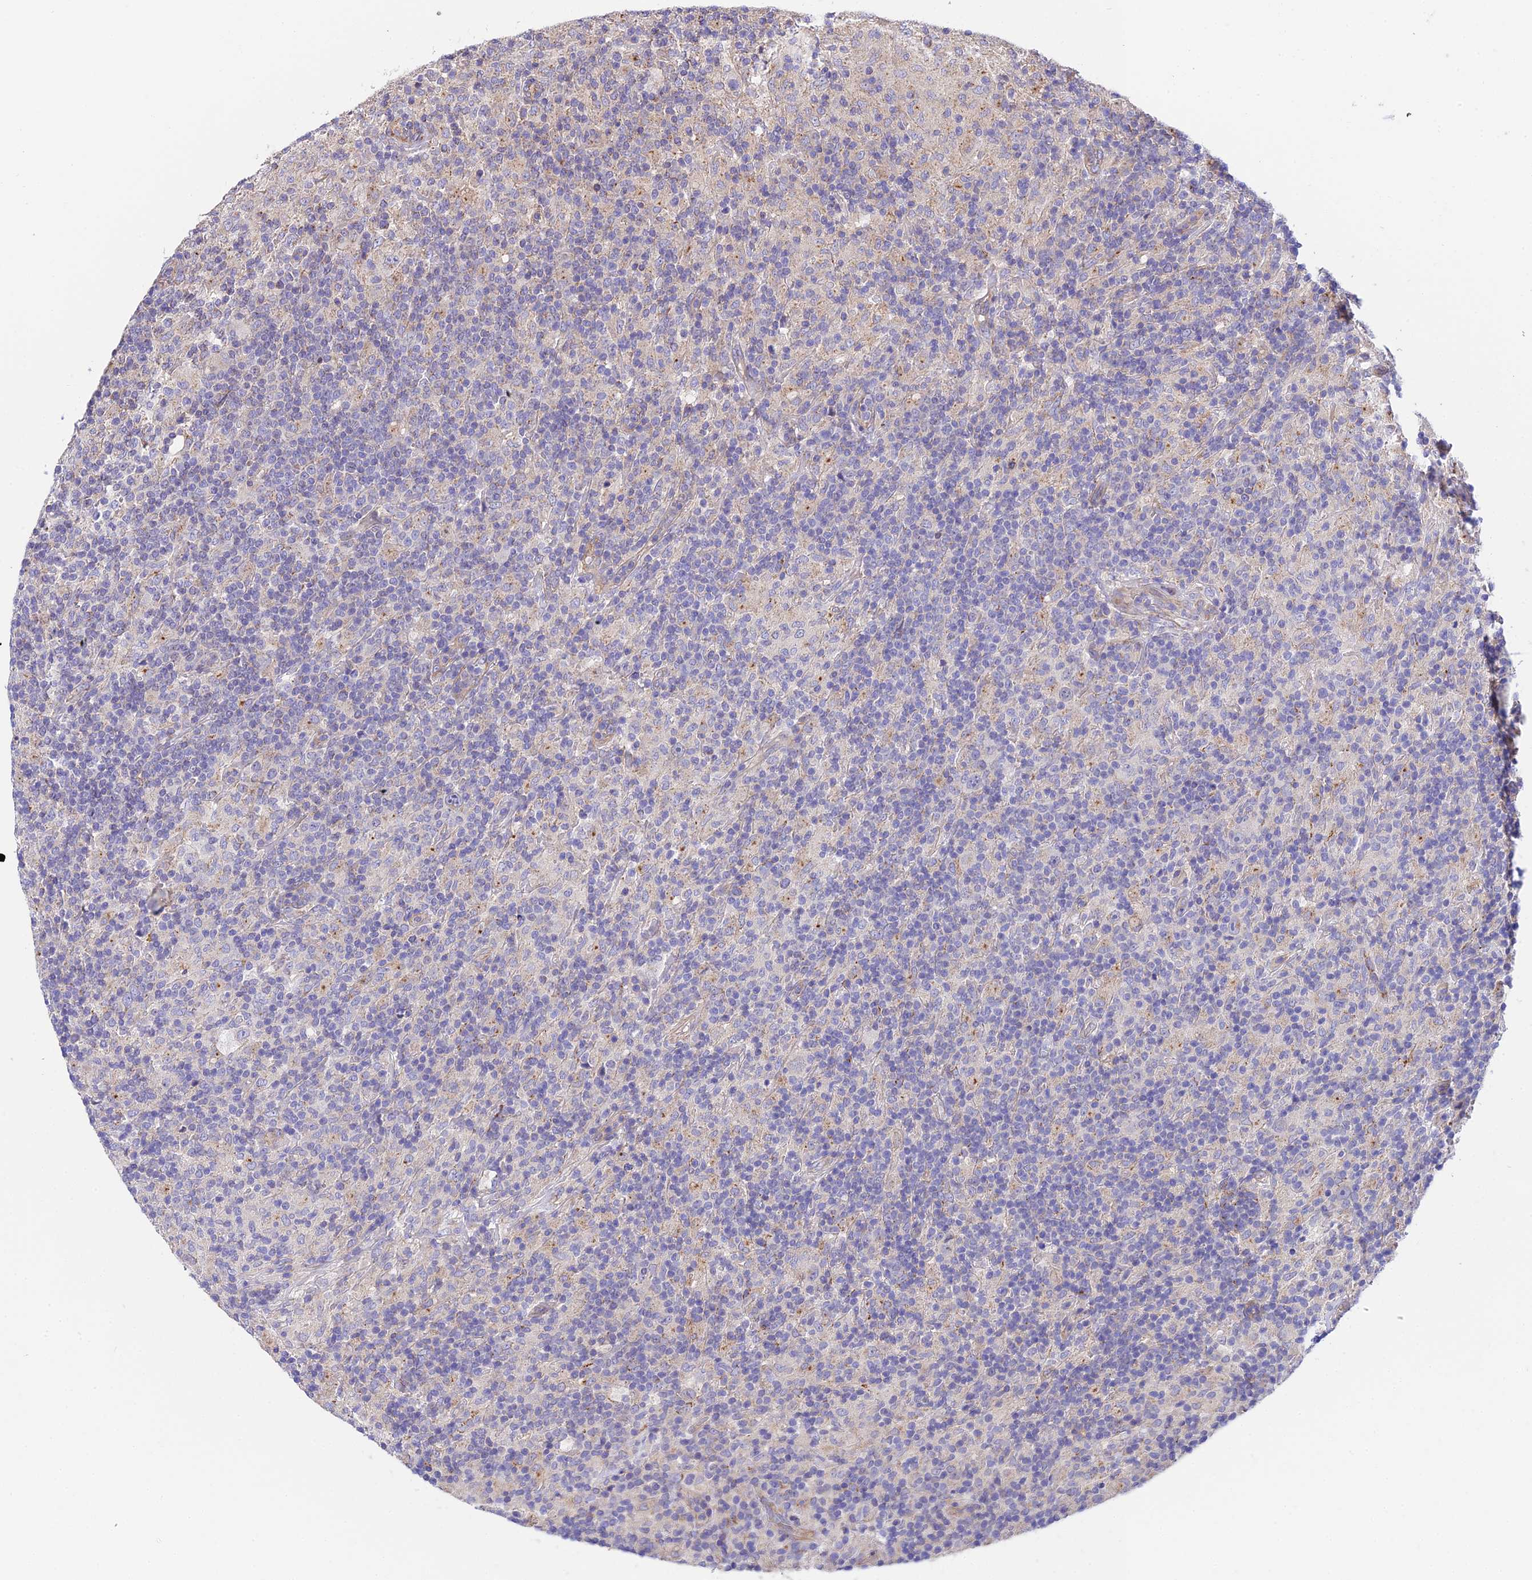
{"staining": {"intensity": "negative", "quantity": "none", "location": "none"}, "tissue": "lymphoma", "cell_type": "Tumor cells", "image_type": "cancer", "snomed": [{"axis": "morphology", "description": "Hodgkin's disease, NOS"}, {"axis": "topography", "description": "Lymph node"}], "caption": "Histopathology image shows no protein staining in tumor cells of Hodgkin's disease tissue.", "gene": "QRFP", "patient": {"sex": "male", "age": 70}}